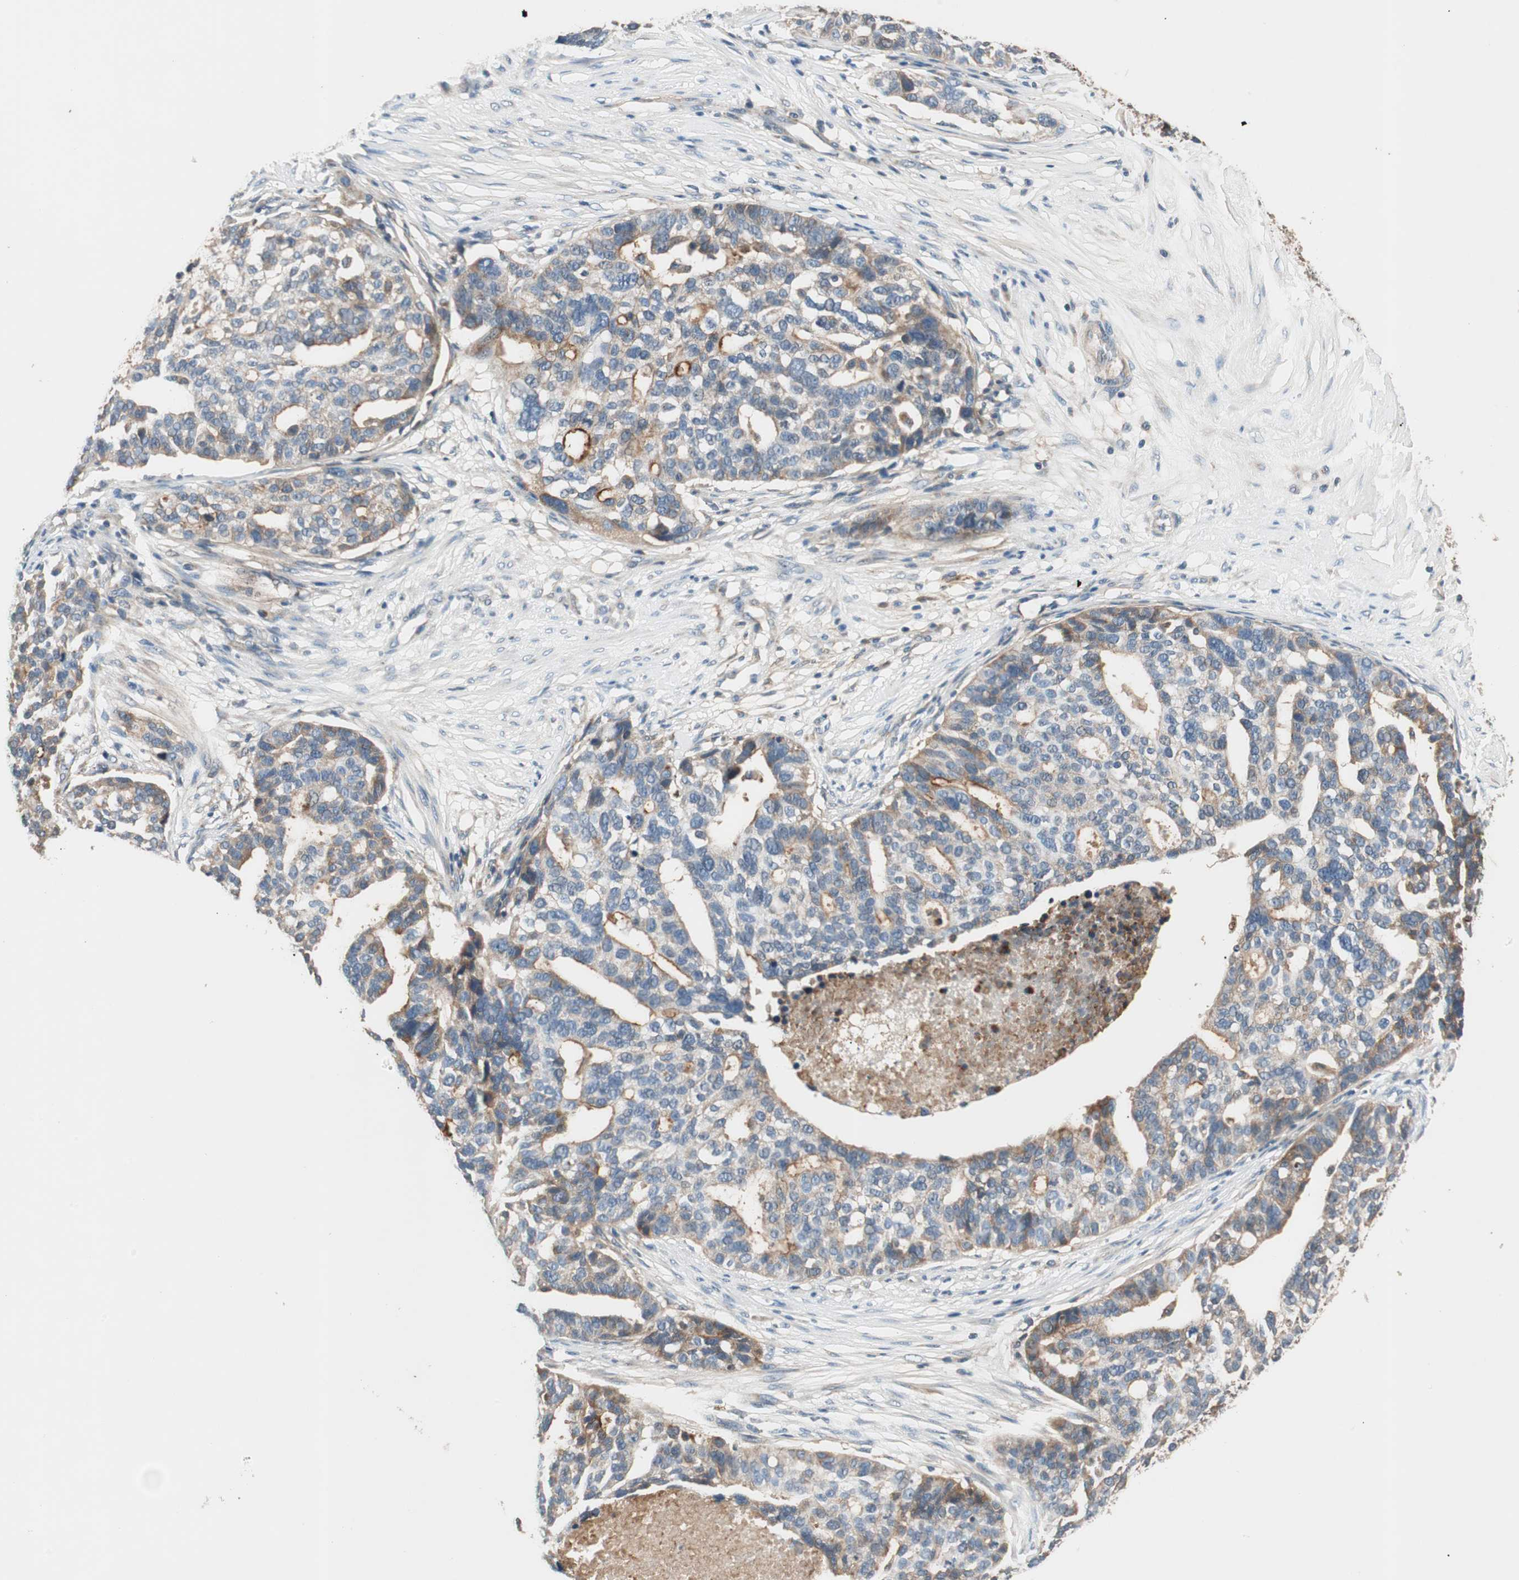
{"staining": {"intensity": "moderate", "quantity": "25%-75%", "location": "cytoplasmic/membranous"}, "tissue": "ovarian cancer", "cell_type": "Tumor cells", "image_type": "cancer", "snomed": [{"axis": "morphology", "description": "Cystadenocarcinoma, serous, NOS"}, {"axis": "topography", "description": "Ovary"}], "caption": "Ovarian cancer (serous cystadenocarcinoma) was stained to show a protein in brown. There is medium levels of moderate cytoplasmic/membranous positivity in approximately 25%-75% of tumor cells. Using DAB (brown) and hematoxylin (blue) stains, captured at high magnification using brightfield microscopy.", "gene": "HPN", "patient": {"sex": "female", "age": 59}}